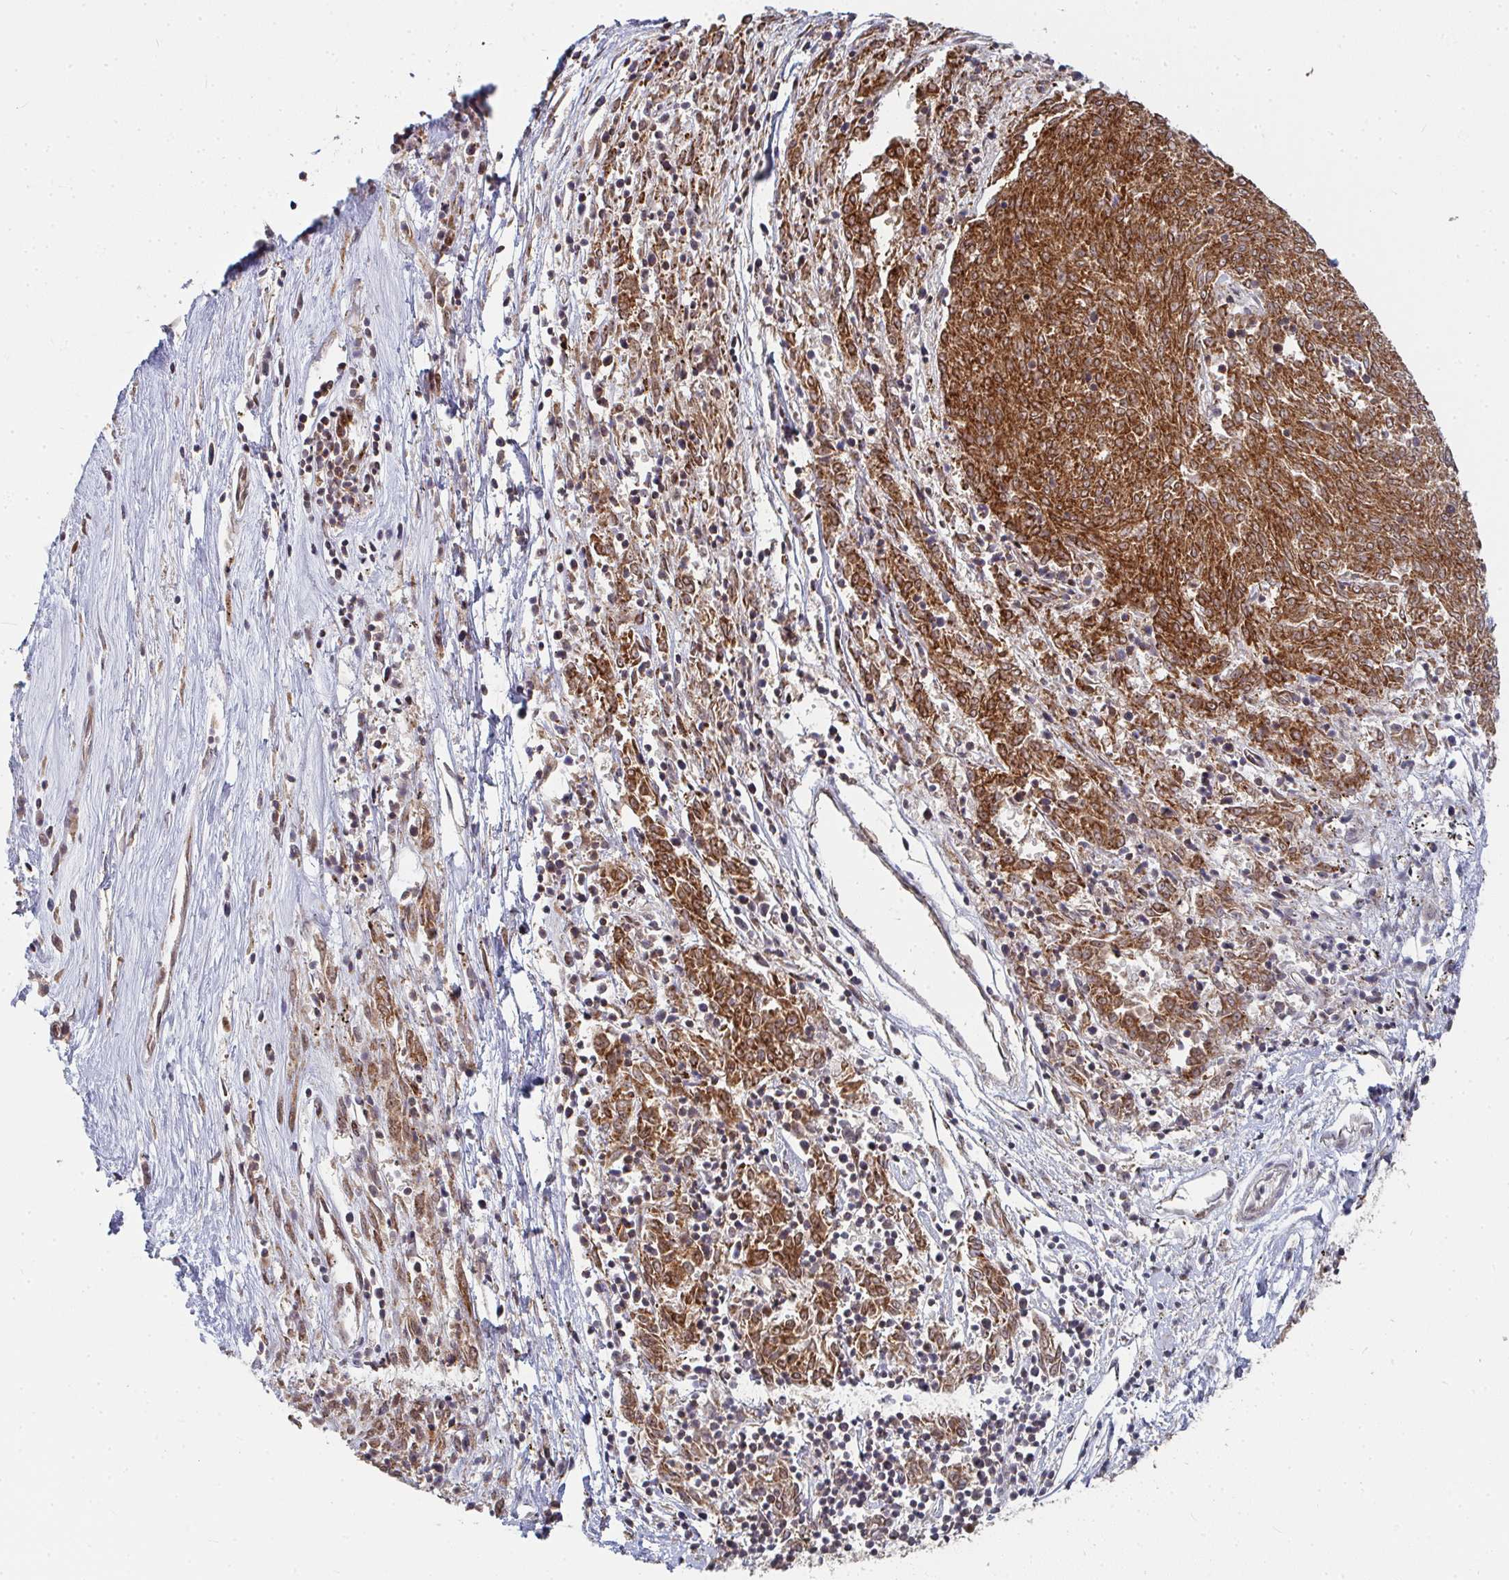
{"staining": {"intensity": "strong", "quantity": ">75%", "location": "cytoplasmic/membranous"}, "tissue": "melanoma", "cell_type": "Tumor cells", "image_type": "cancer", "snomed": [{"axis": "morphology", "description": "Malignant melanoma, NOS"}, {"axis": "topography", "description": "Skin"}], "caption": "Human melanoma stained for a protein (brown) demonstrates strong cytoplasmic/membranous positive expression in approximately >75% of tumor cells.", "gene": "RBBP5", "patient": {"sex": "female", "age": 72}}